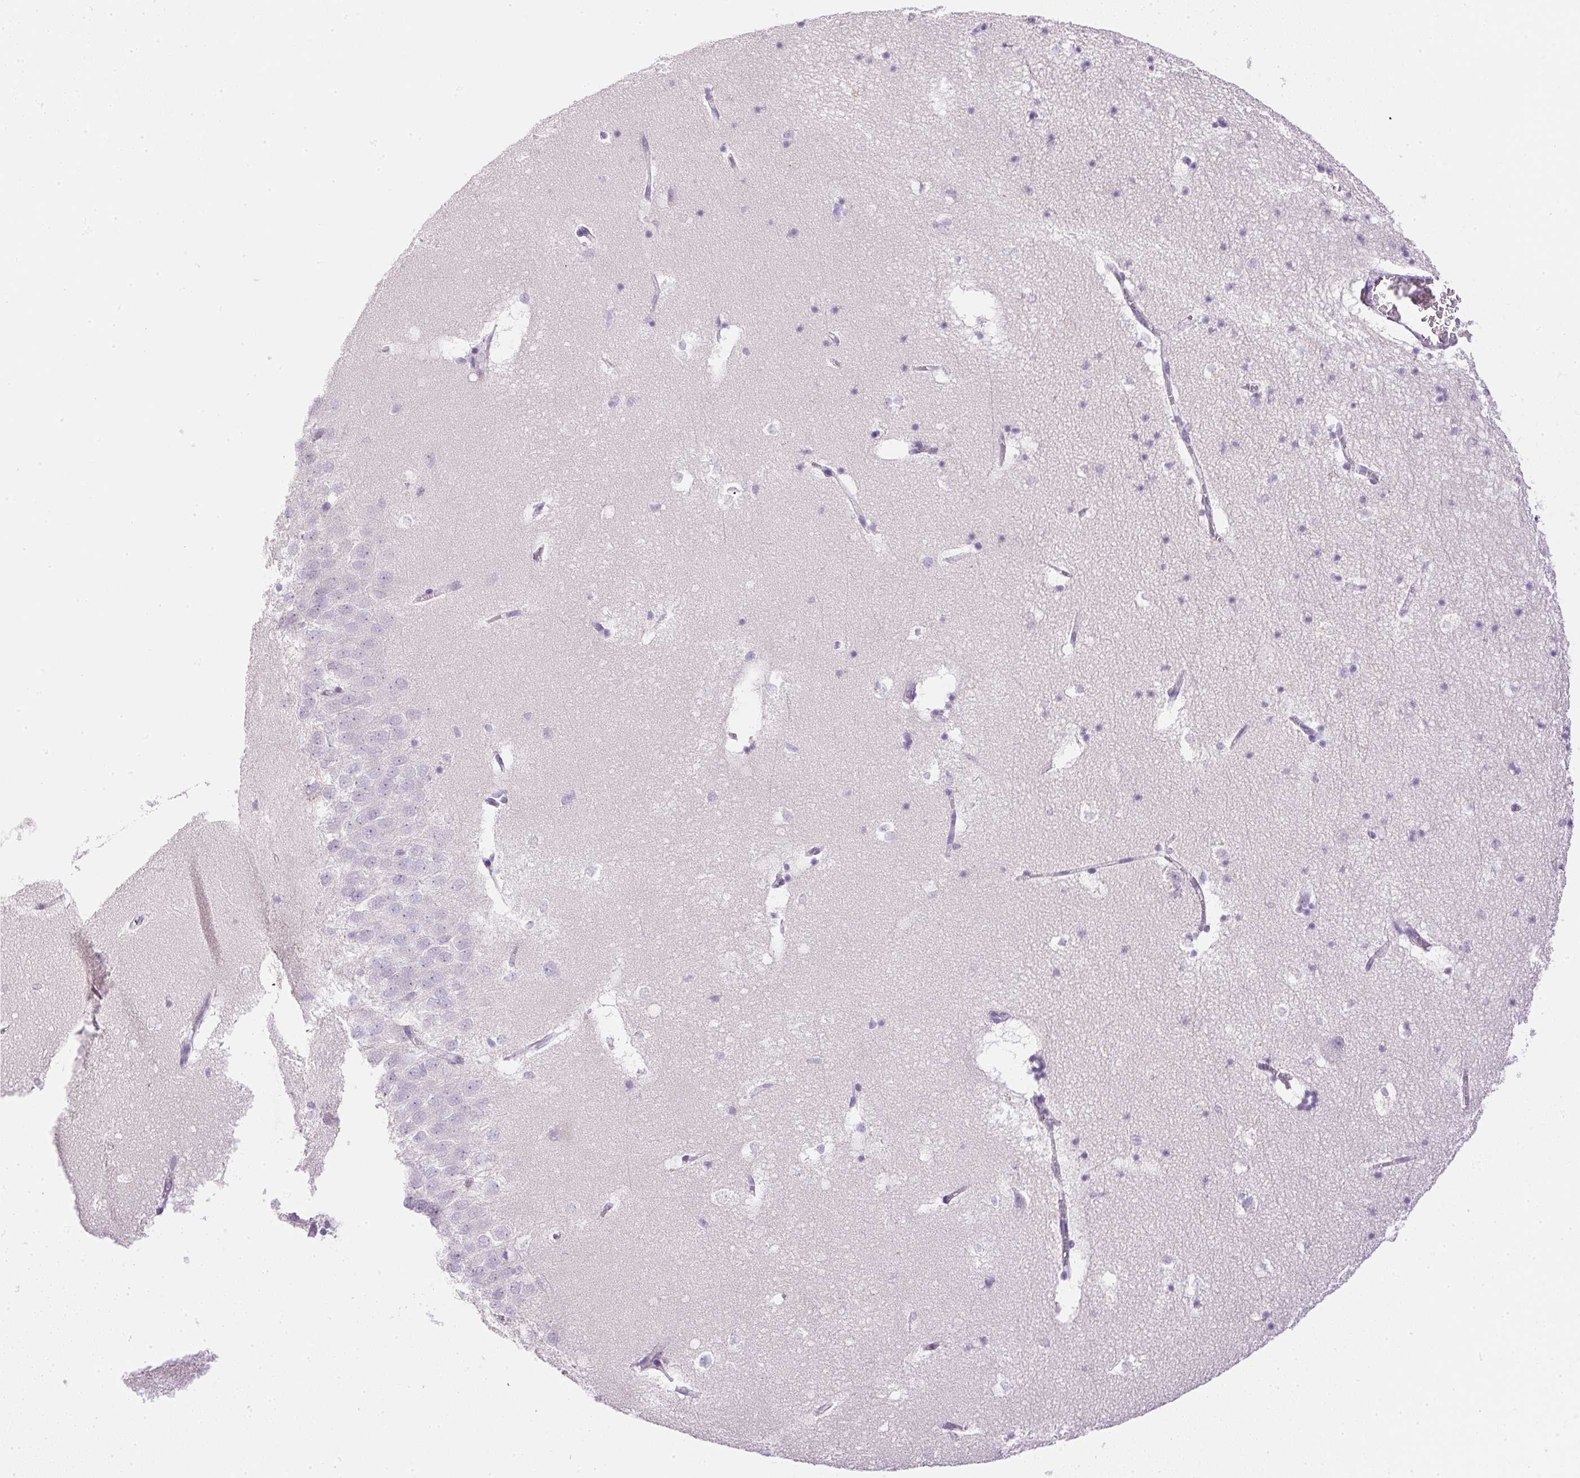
{"staining": {"intensity": "negative", "quantity": "none", "location": "none"}, "tissue": "hippocampus", "cell_type": "Glial cells", "image_type": "normal", "snomed": [{"axis": "morphology", "description": "Normal tissue, NOS"}, {"axis": "topography", "description": "Hippocampus"}], "caption": "IHC histopathology image of benign hippocampus: human hippocampus stained with DAB (3,3'-diaminobenzidine) displays no significant protein expression in glial cells. (Stains: DAB (3,3'-diaminobenzidine) immunohistochemistry (IHC) with hematoxylin counter stain, Microscopy: brightfield microscopy at high magnification).", "gene": "ATP6V1G3", "patient": {"sex": "male", "age": 58}}